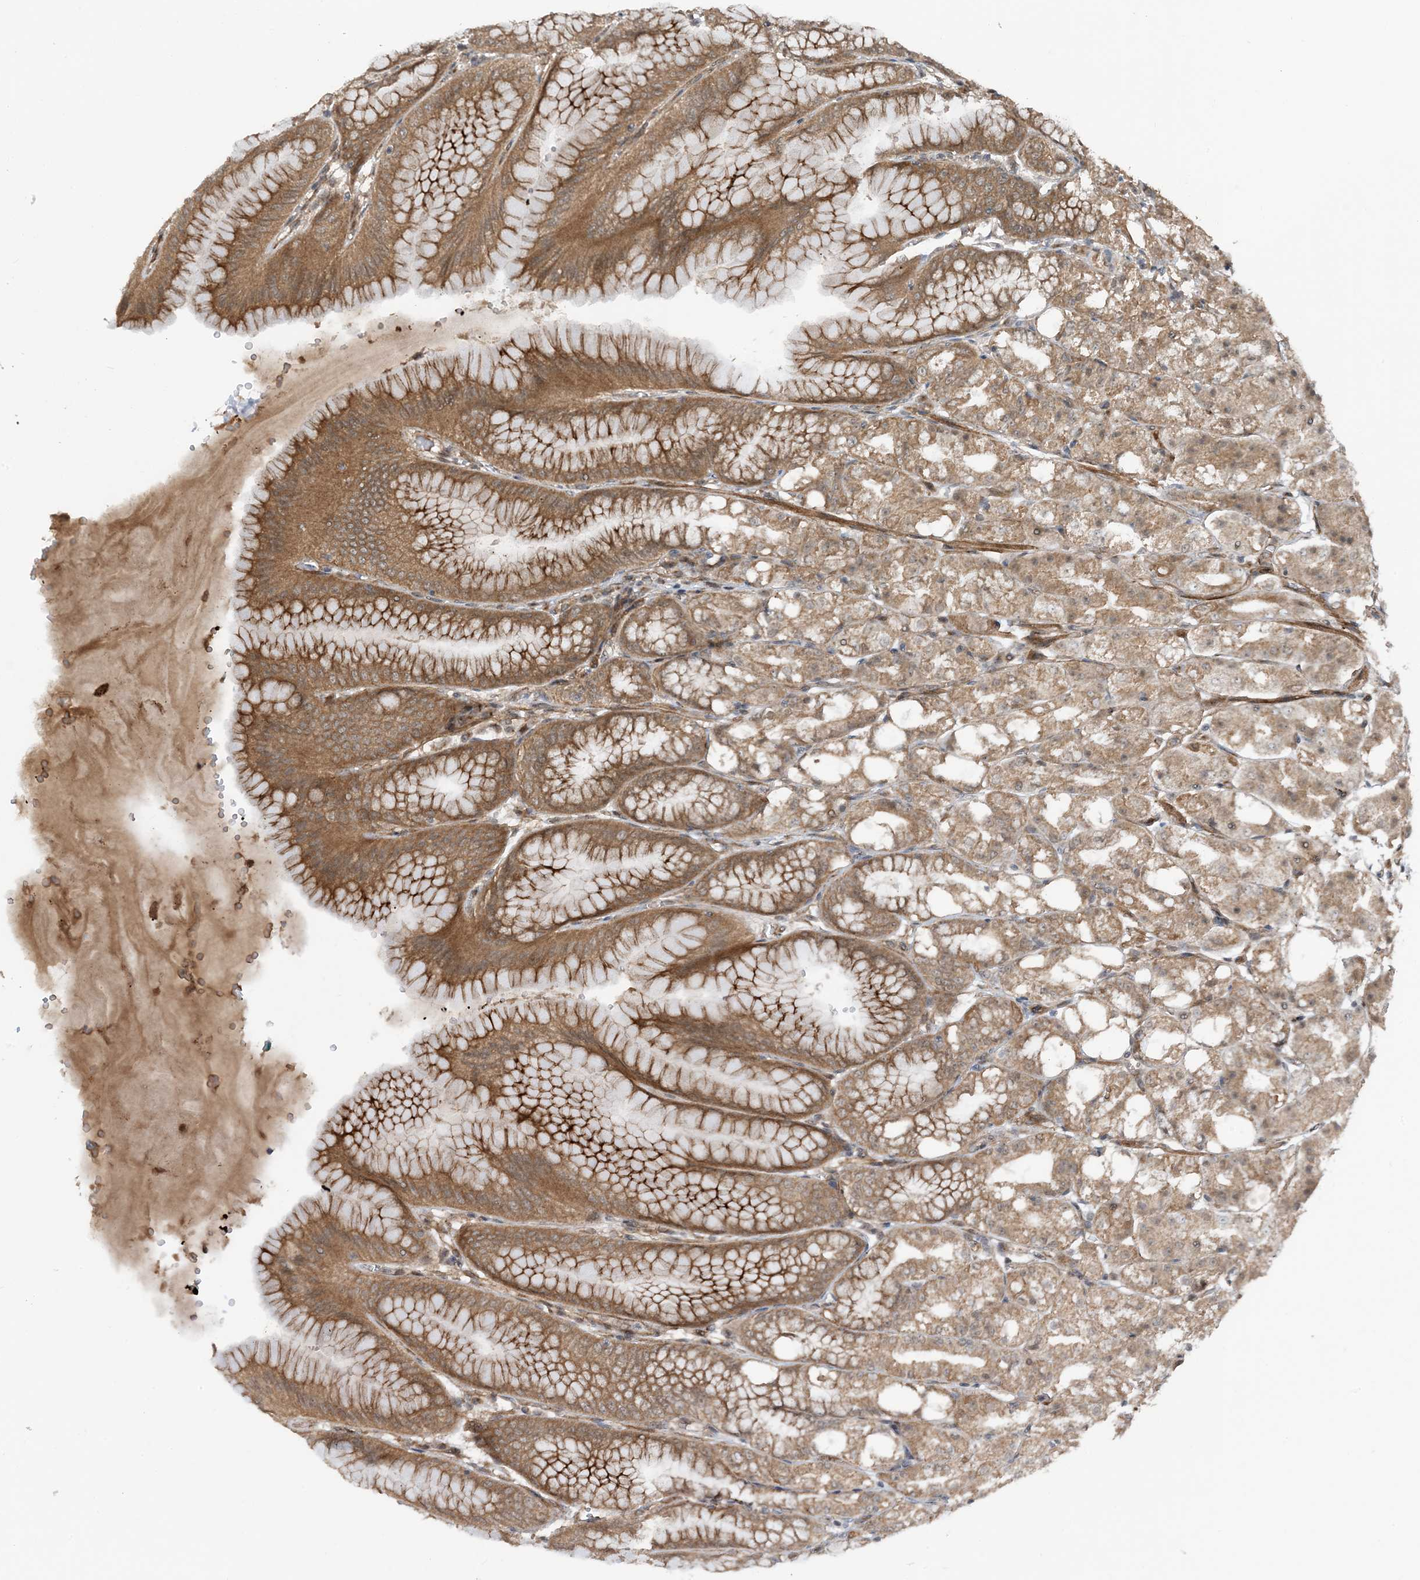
{"staining": {"intensity": "strong", "quantity": "25%-75%", "location": "cytoplasmic/membranous"}, "tissue": "stomach", "cell_type": "Glandular cells", "image_type": "normal", "snomed": [{"axis": "morphology", "description": "Normal tissue, NOS"}, {"axis": "topography", "description": "Stomach, lower"}], "caption": "This is an image of immunohistochemistry (IHC) staining of unremarkable stomach, which shows strong positivity in the cytoplasmic/membranous of glandular cells.", "gene": "HEMK1", "patient": {"sex": "male", "age": 71}}